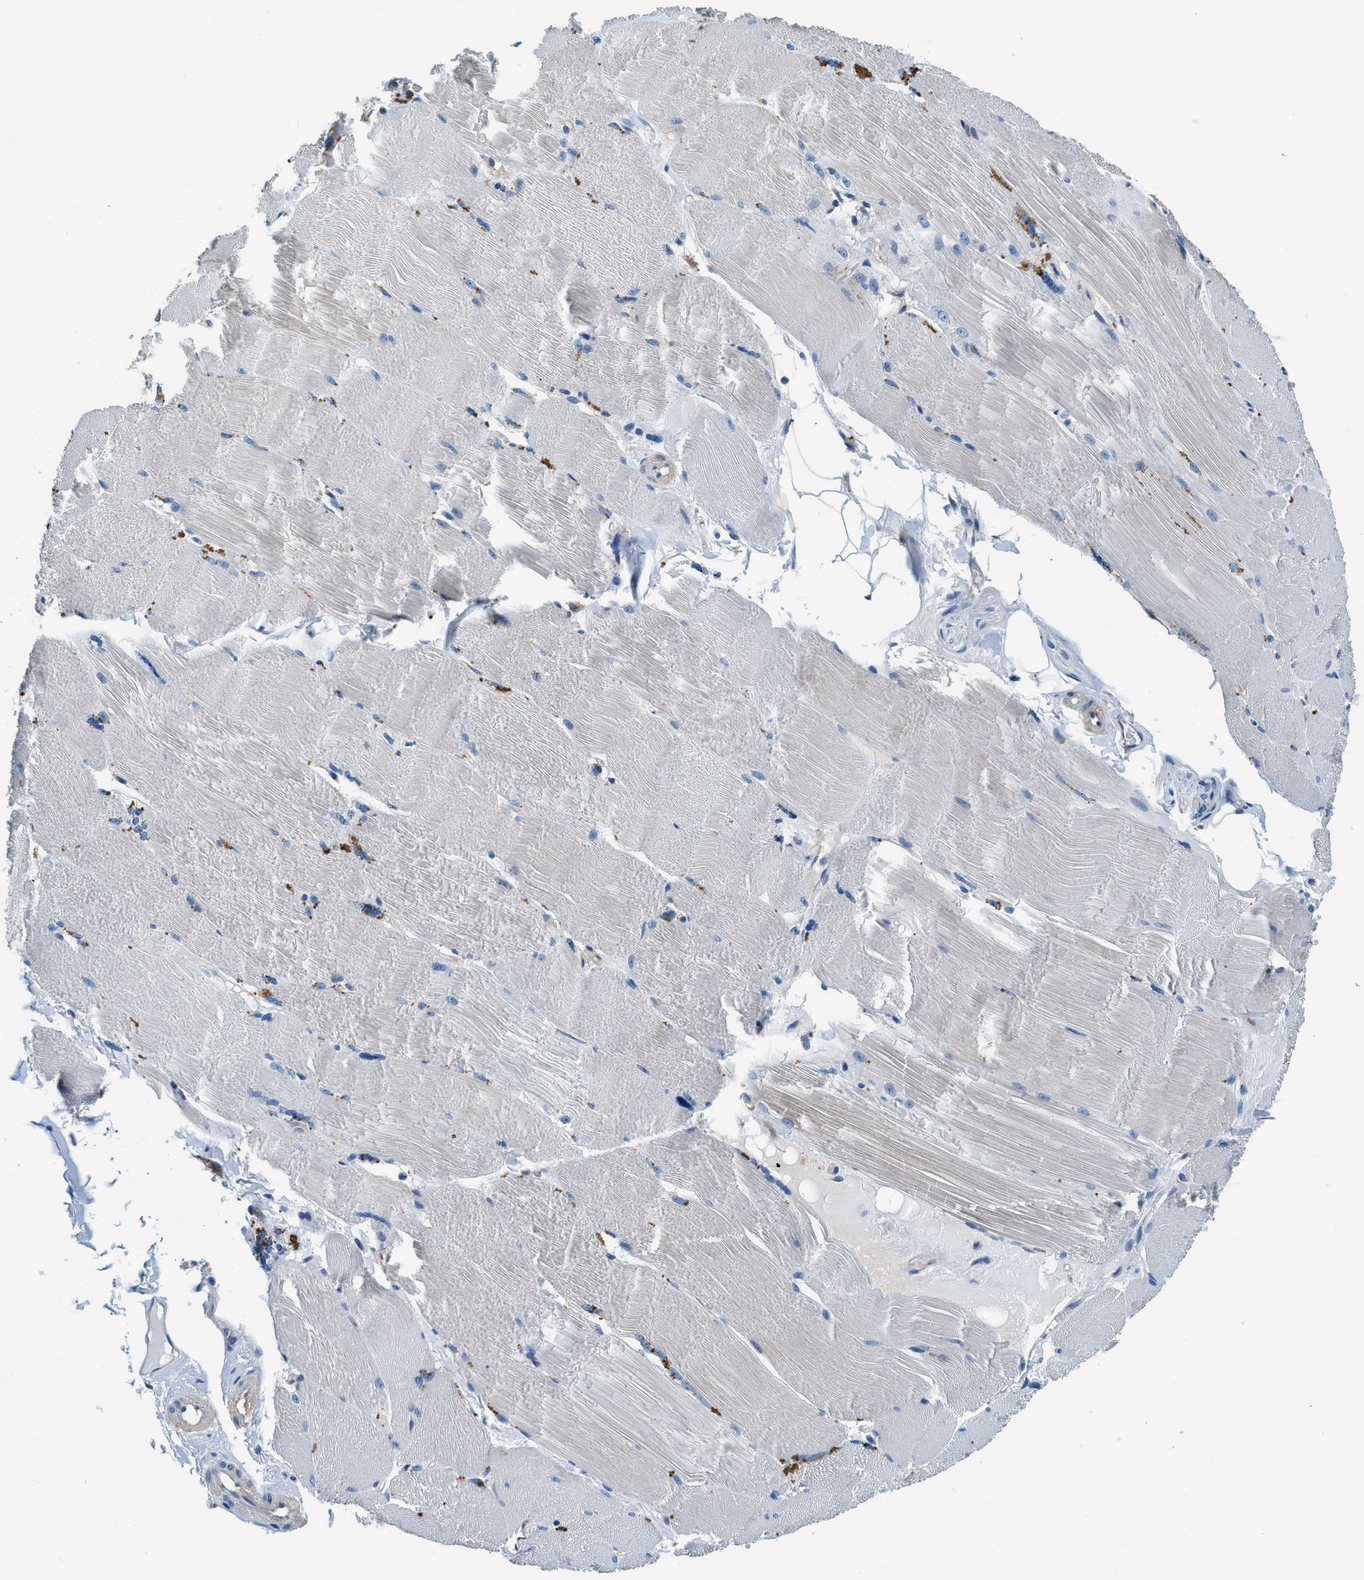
{"staining": {"intensity": "negative", "quantity": "none", "location": "none"}, "tissue": "skeletal muscle", "cell_type": "Myocytes", "image_type": "normal", "snomed": [{"axis": "morphology", "description": "Normal tissue, NOS"}, {"axis": "topography", "description": "Skin"}, {"axis": "topography", "description": "Skeletal muscle"}], "caption": "A high-resolution histopathology image shows immunohistochemistry (IHC) staining of benign skeletal muscle, which displays no significant expression in myocytes.", "gene": "TWF1", "patient": {"sex": "male", "age": 83}}